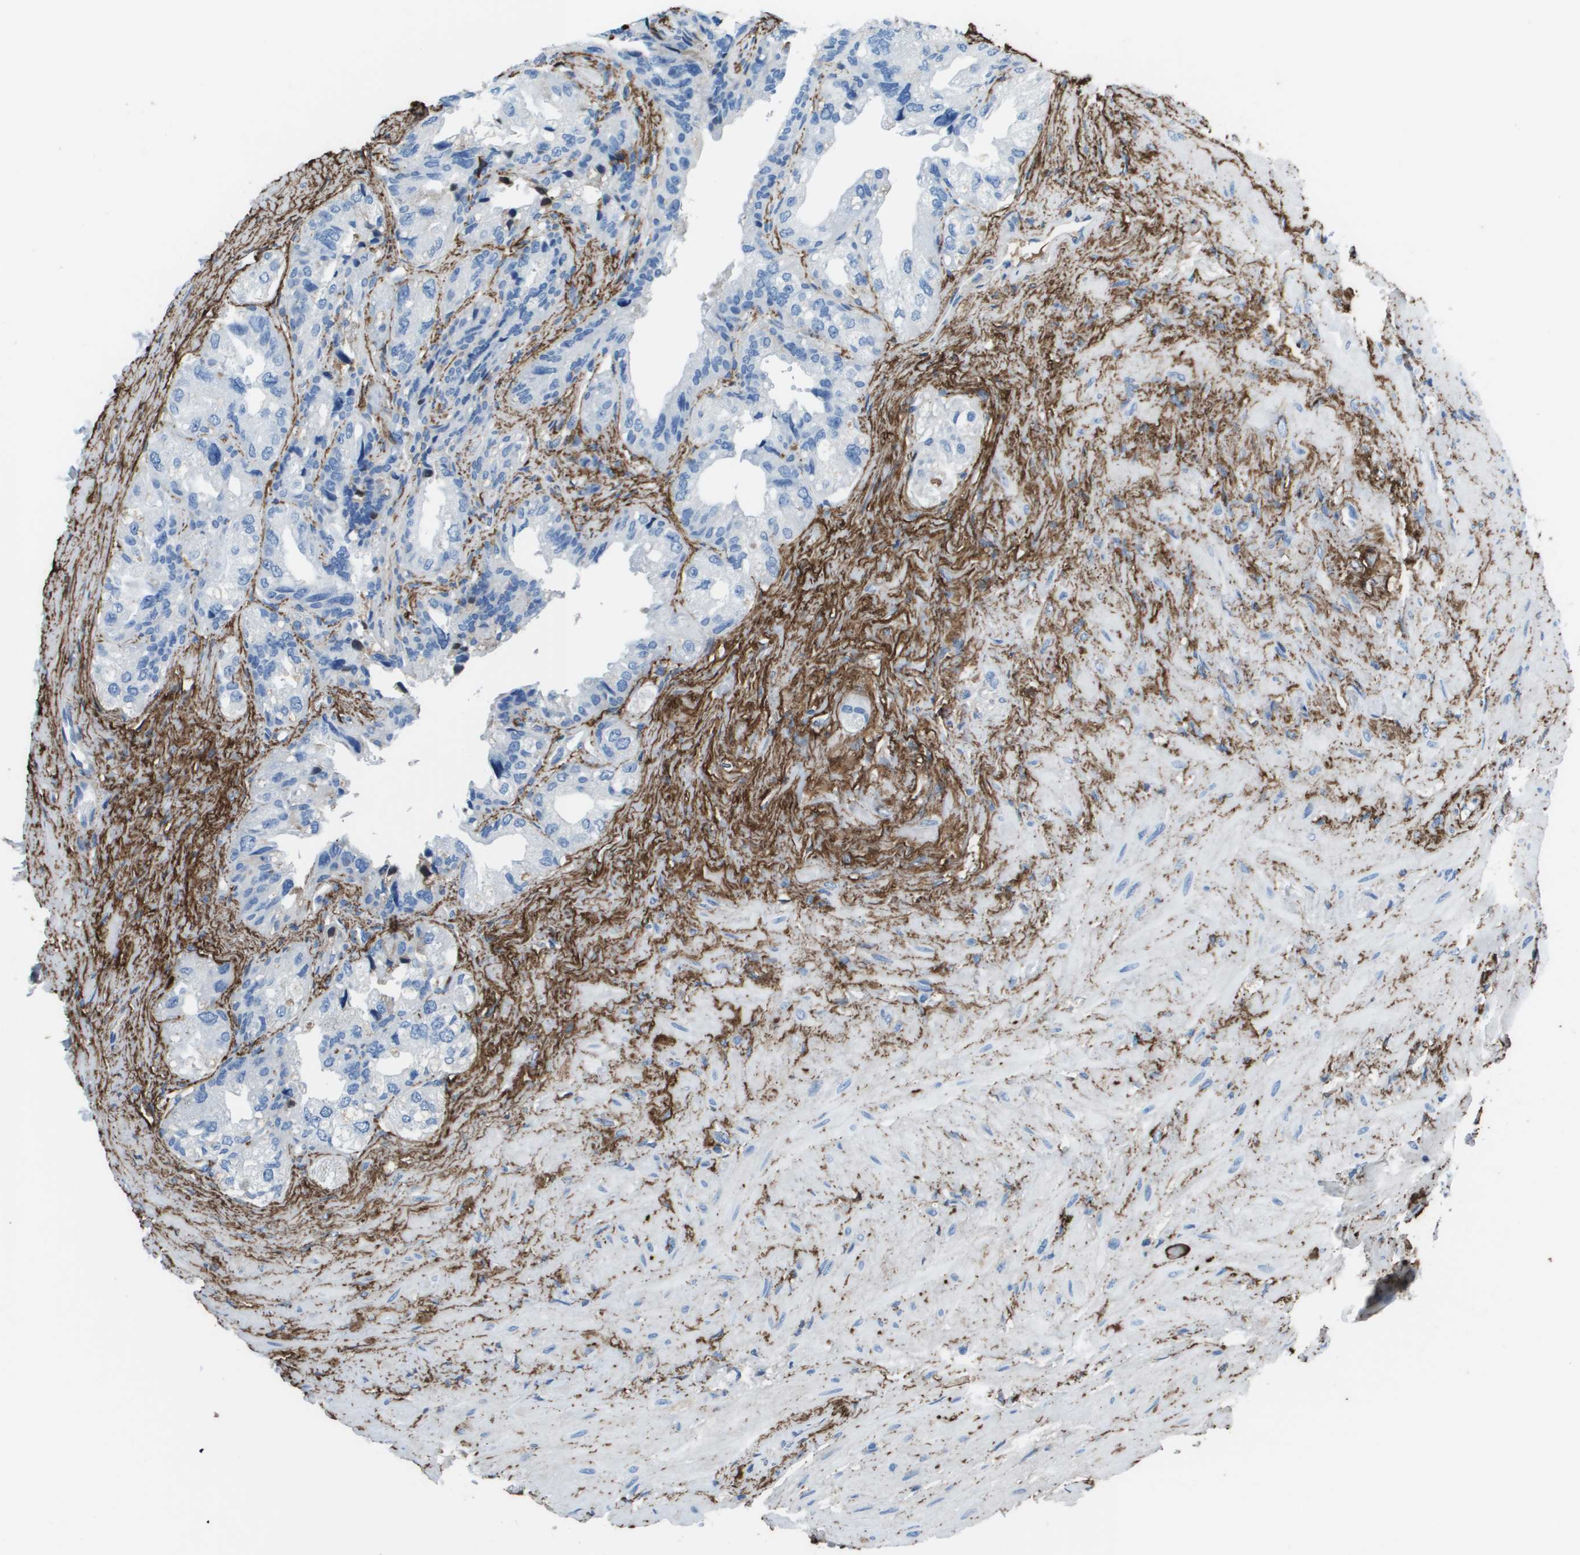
{"staining": {"intensity": "negative", "quantity": "none", "location": "none"}, "tissue": "seminal vesicle", "cell_type": "Glandular cells", "image_type": "normal", "snomed": [{"axis": "morphology", "description": "Normal tissue, NOS"}, {"axis": "topography", "description": "Seminal veicle"}], "caption": "IHC histopathology image of benign human seminal vesicle stained for a protein (brown), which demonstrates no positivity in glandular cells.", "gene": "VTN", "patient": {"sex": "male", "age": 68}}